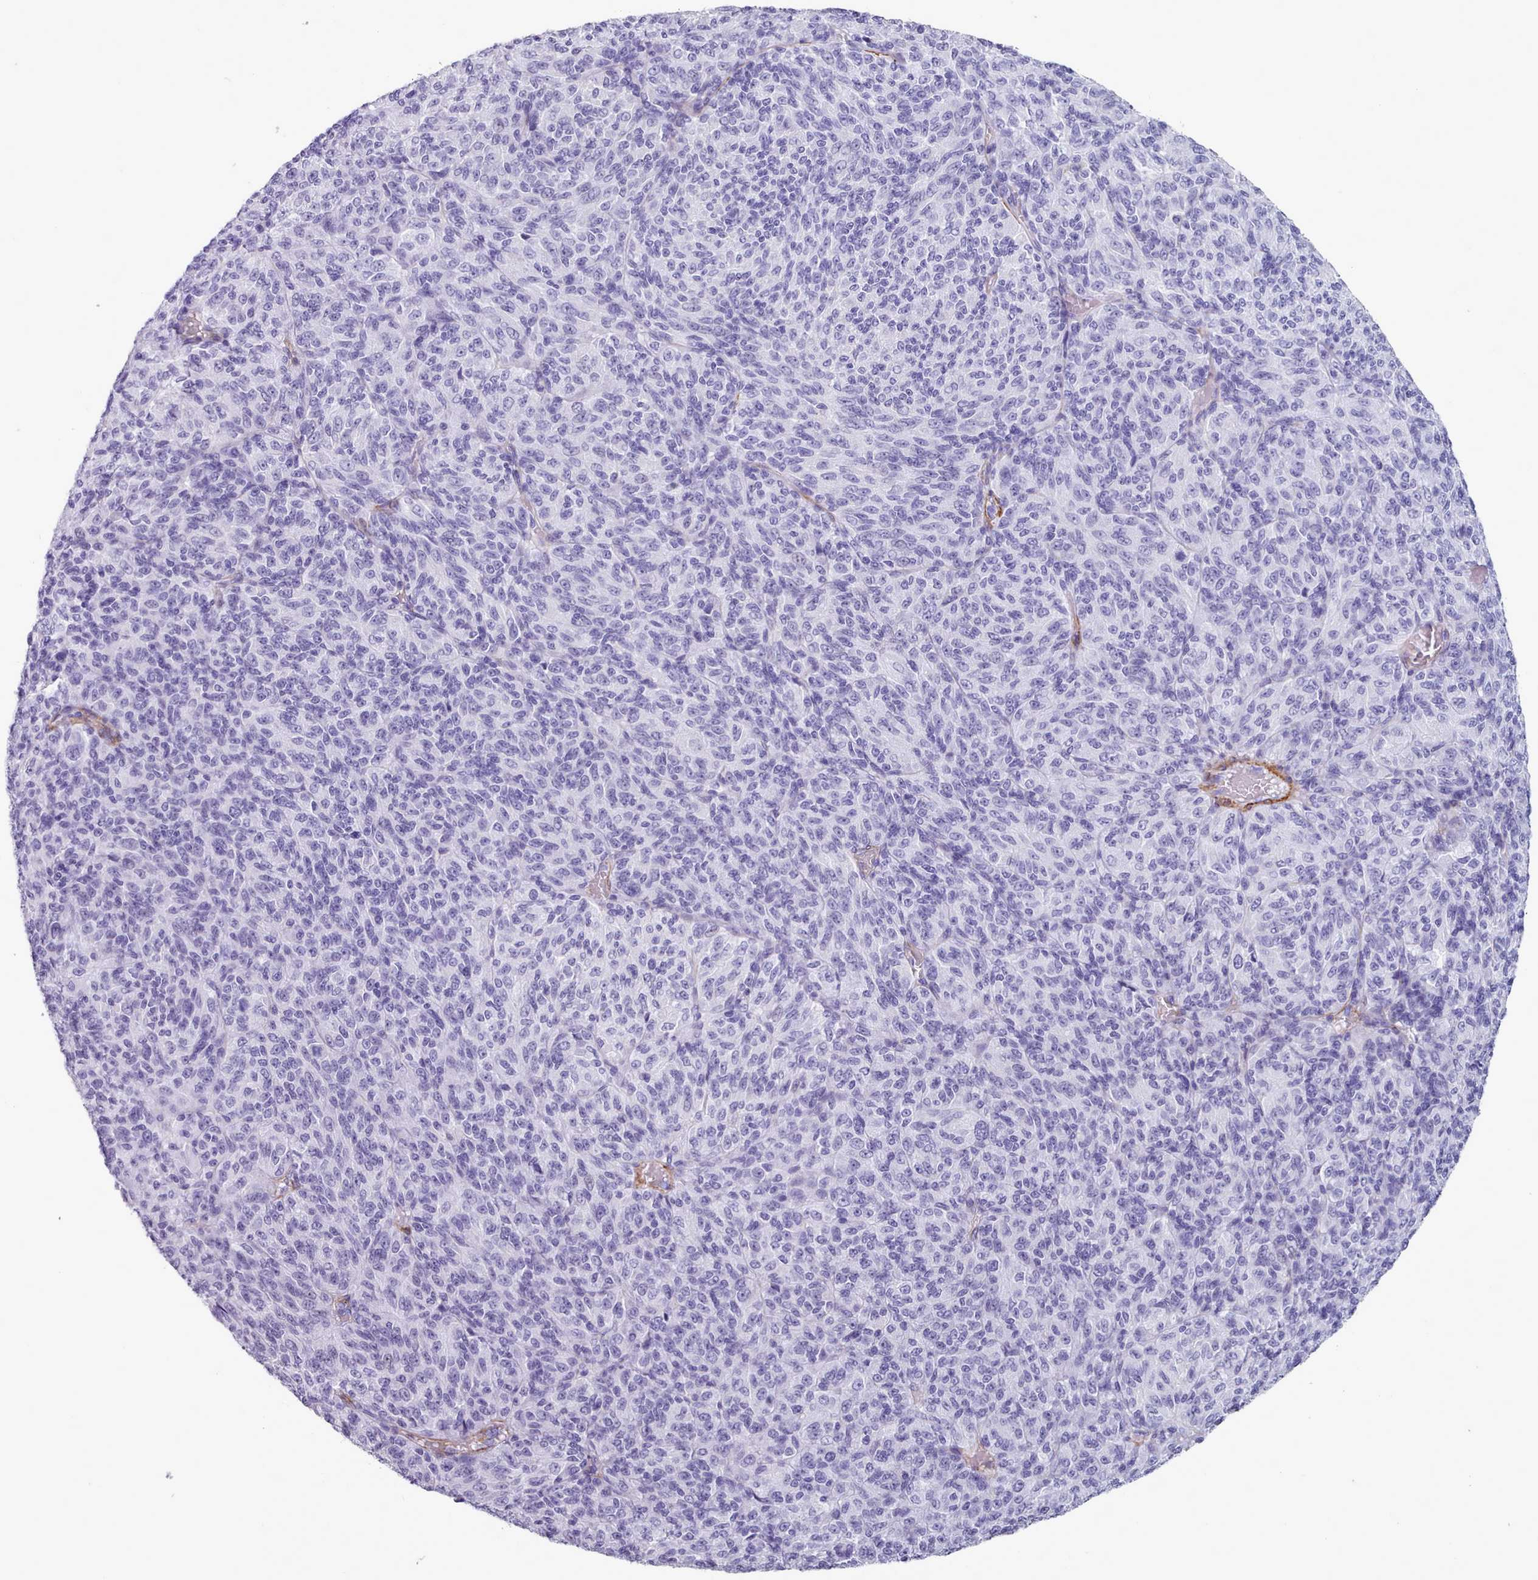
{"staining": {"intensity": "negative", "quantity": "none", "location": "none"}, "tissue": "melanoma", "cell_type": "Tumor cells", "image_type": "cancer", "snomed": [{"axis": "morphology", "description": "Malignant melanoma, Metastatic site"}, {"axis": "topography", "description": "Brain"}], "caption": "This is an immunohistochemistry image of malignant melanoma (metastatic site). There is no positivity in tumor cells.", "gene": "FPGS", "patient": {"sex": "female", "age": 56}}